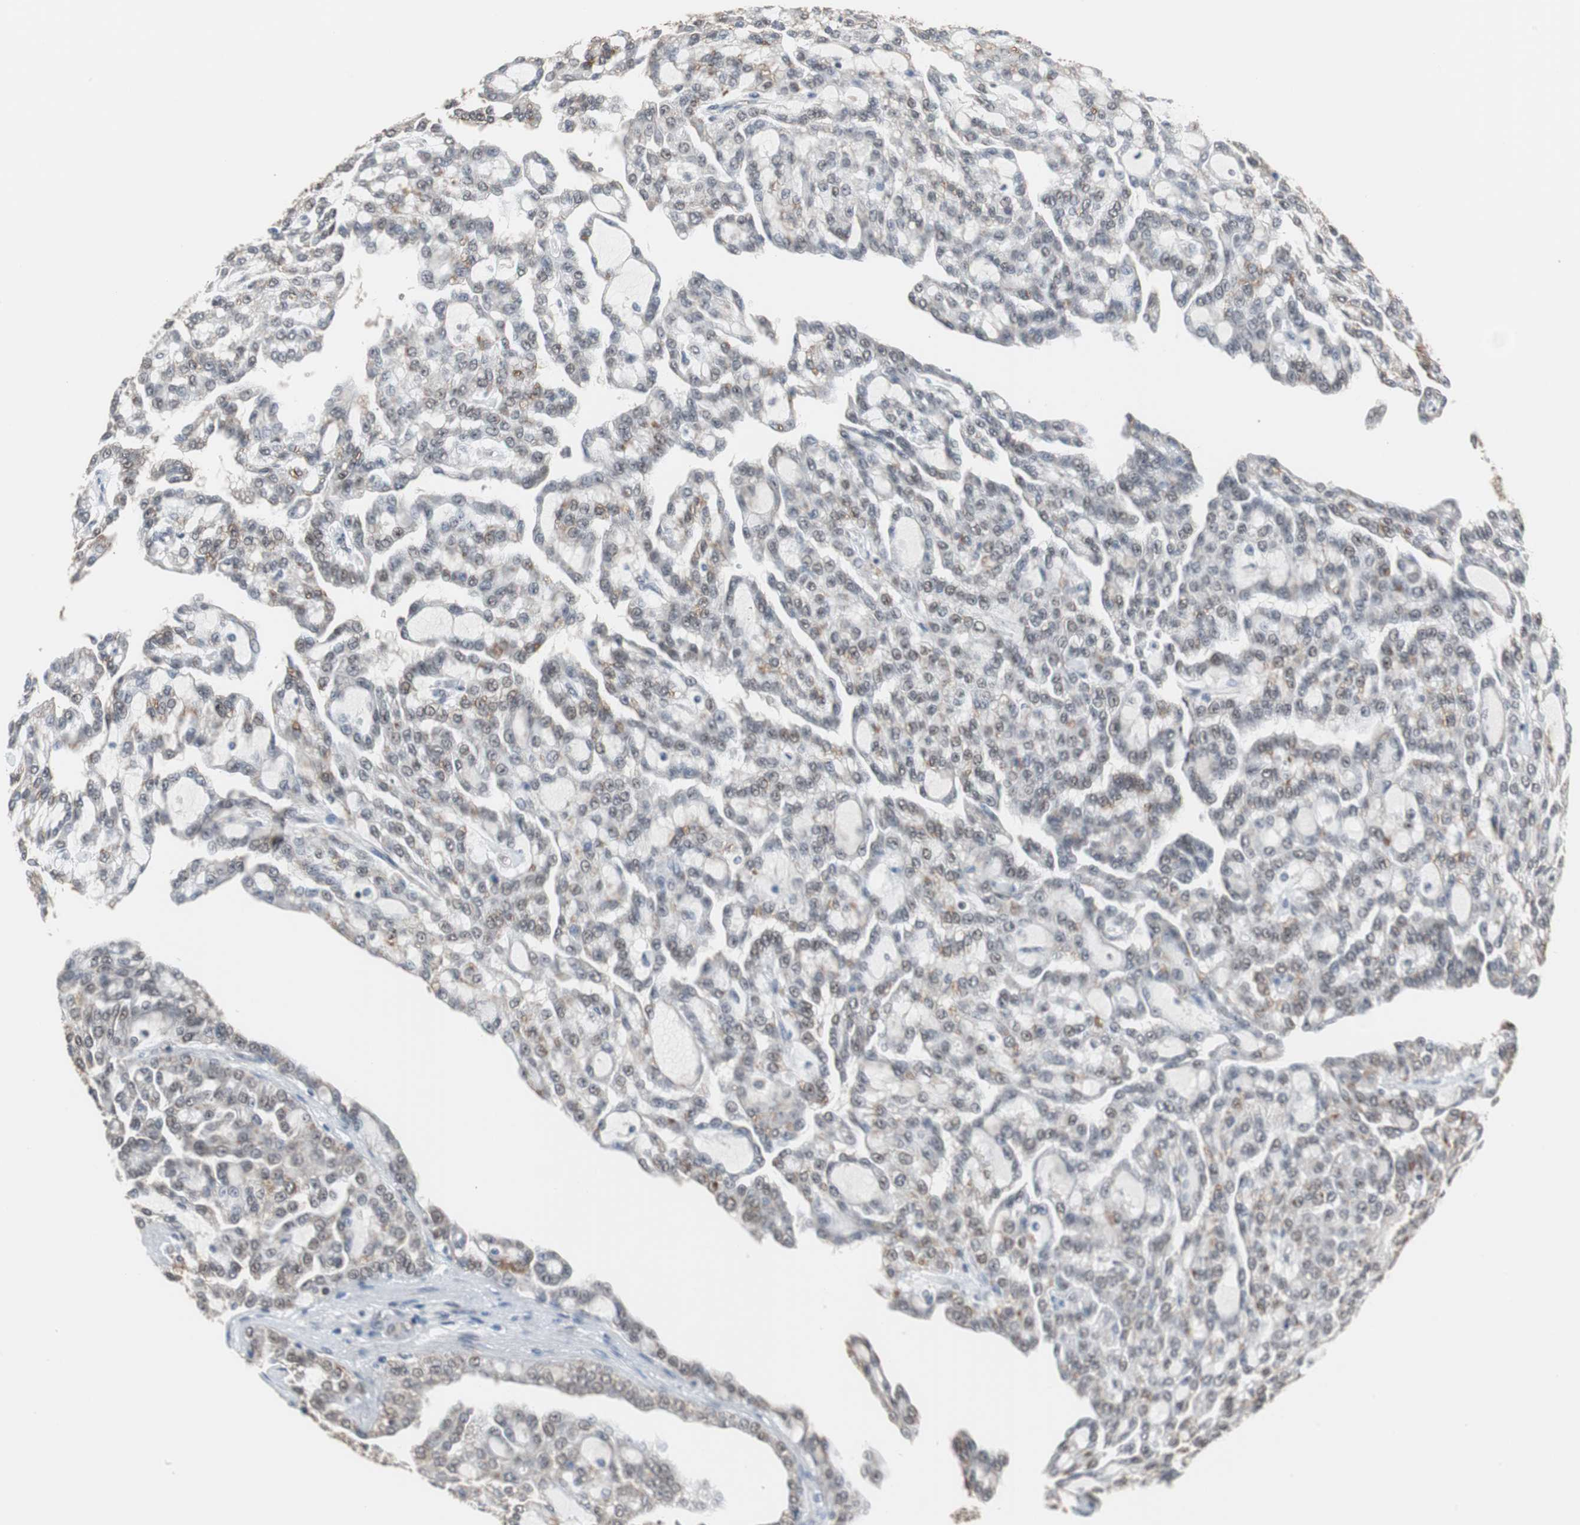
{"staining": {"intensity": "weak", "quantity": ">75%", "location": "nuclear"}, "tissue": "renal cancer", "cell_type": "Tumor cells", "image_type": "cancer", "snomed": [{"axis": "morphology", "description": "Adenocarcinoma, NOS"}, {"axis": "topography", "description": "Kidney"}], "caption": "The photomicrograph demonstrates staining of renal cancer (adenocarcinoma), revealing weak nuclear protein expression (brown color) within tumor cells.", "gene": "ZHX2", "patient": {"sex": "male", "age": 63}}